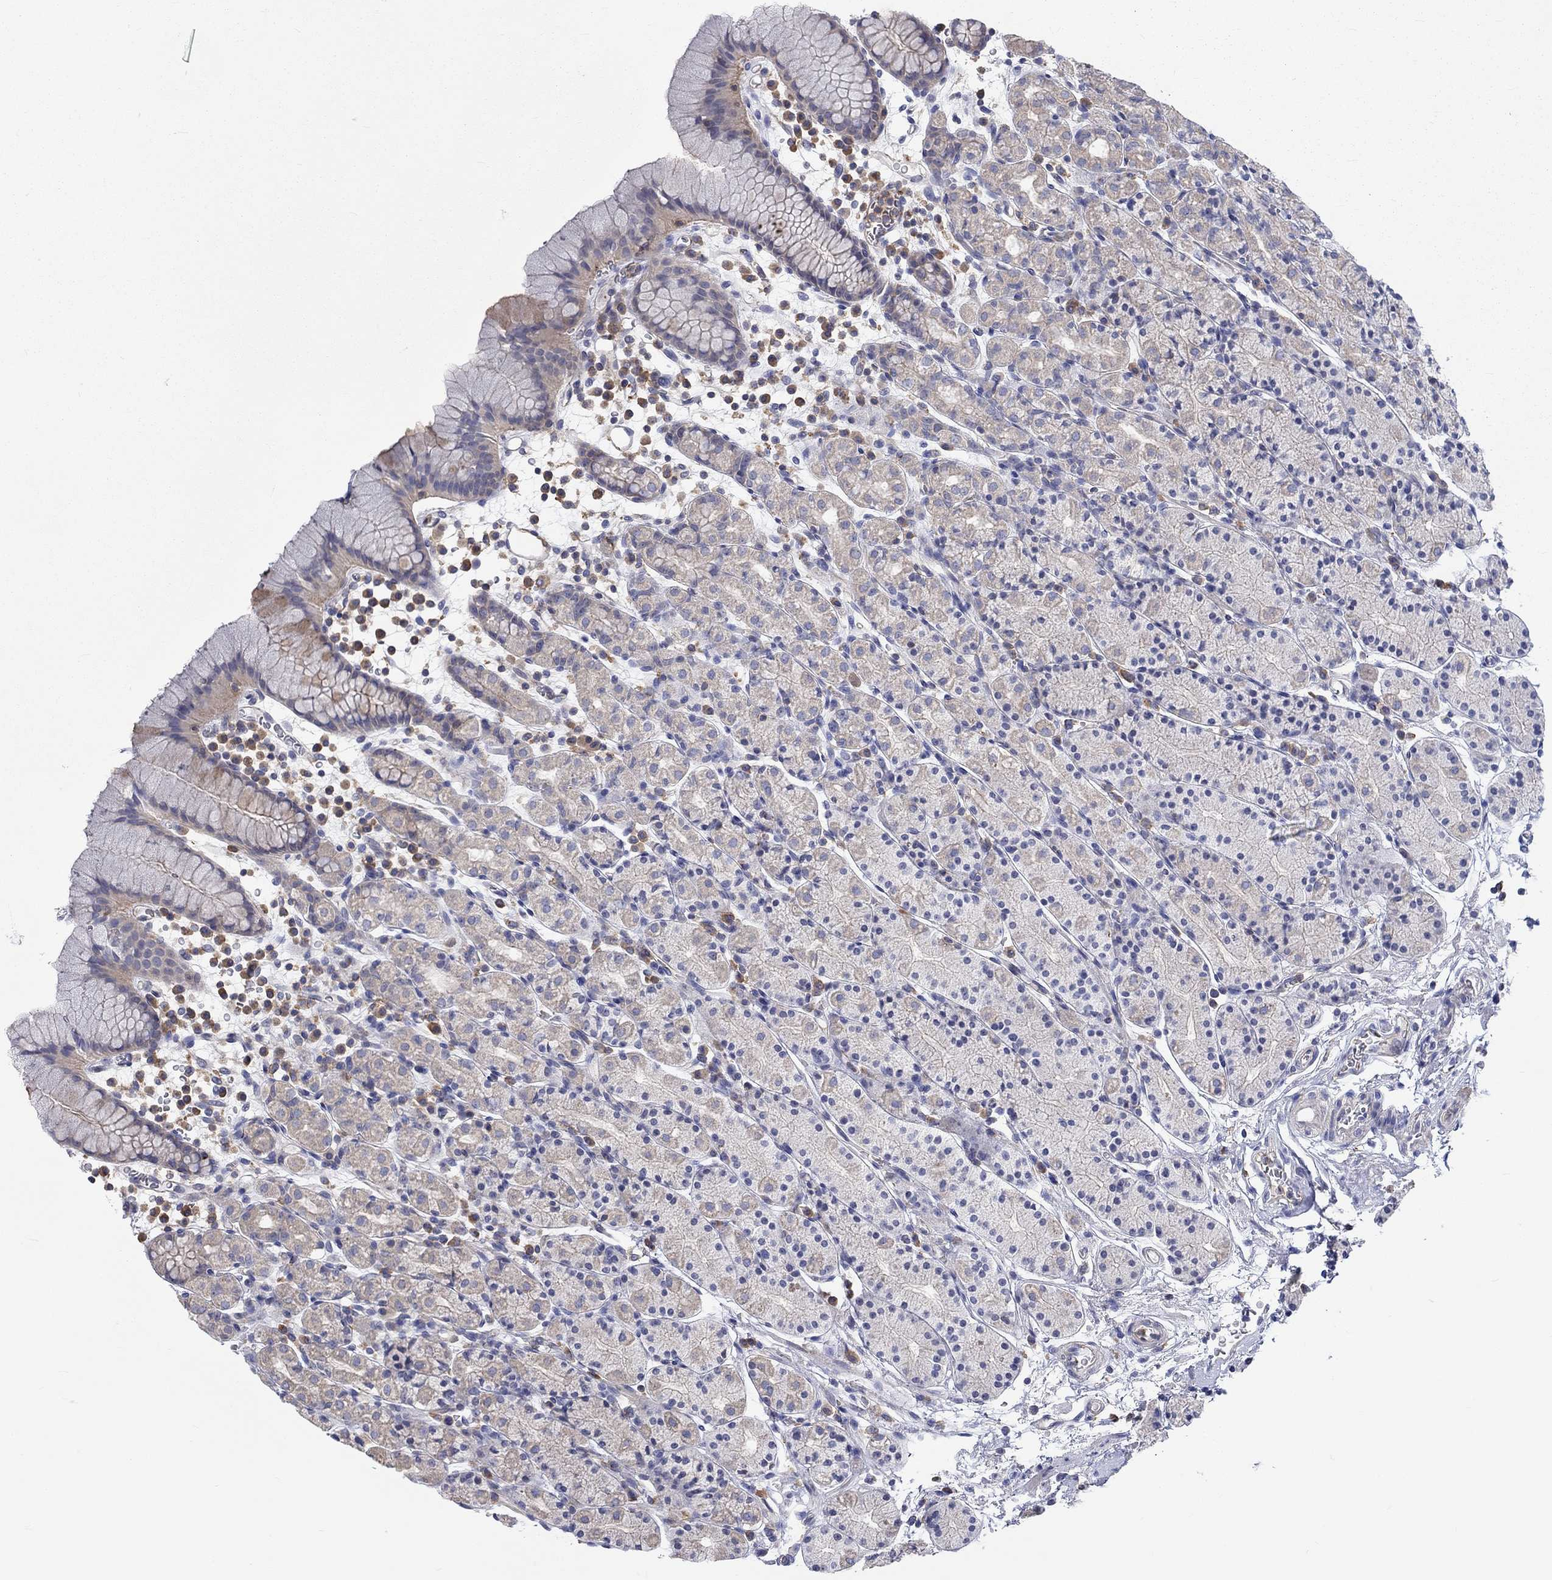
{"staining": {"intensity": "strong", "quantity": "<25%", "location": "cytoplasmic/membranous"}, "tissue": "stomach", "cell_type": "Glandular cells", "image_type": "normal", "snomed": [{"axis": "morphology", "description": "Normal tissue, NOS"}, {"axis": "topography", "description": "Stomach, upper"}, {"axis": "topography", "description": "Stomach"}], "caption": "Immunohistochemistry (DAB) staining of benign stomach demonstrates strong cytoplasmic/membranous protein positivity in approximately <25% of glandular cells. The staining was performed using DAB (3,3'-diaminobenzidine) to visualize the protein expression in brown, while the nuclei were stained in blue with hematoxylin (Magnification: 20x).", "gene": "PCDHGA10", "patient": {"sex": "male", "age": 62}}